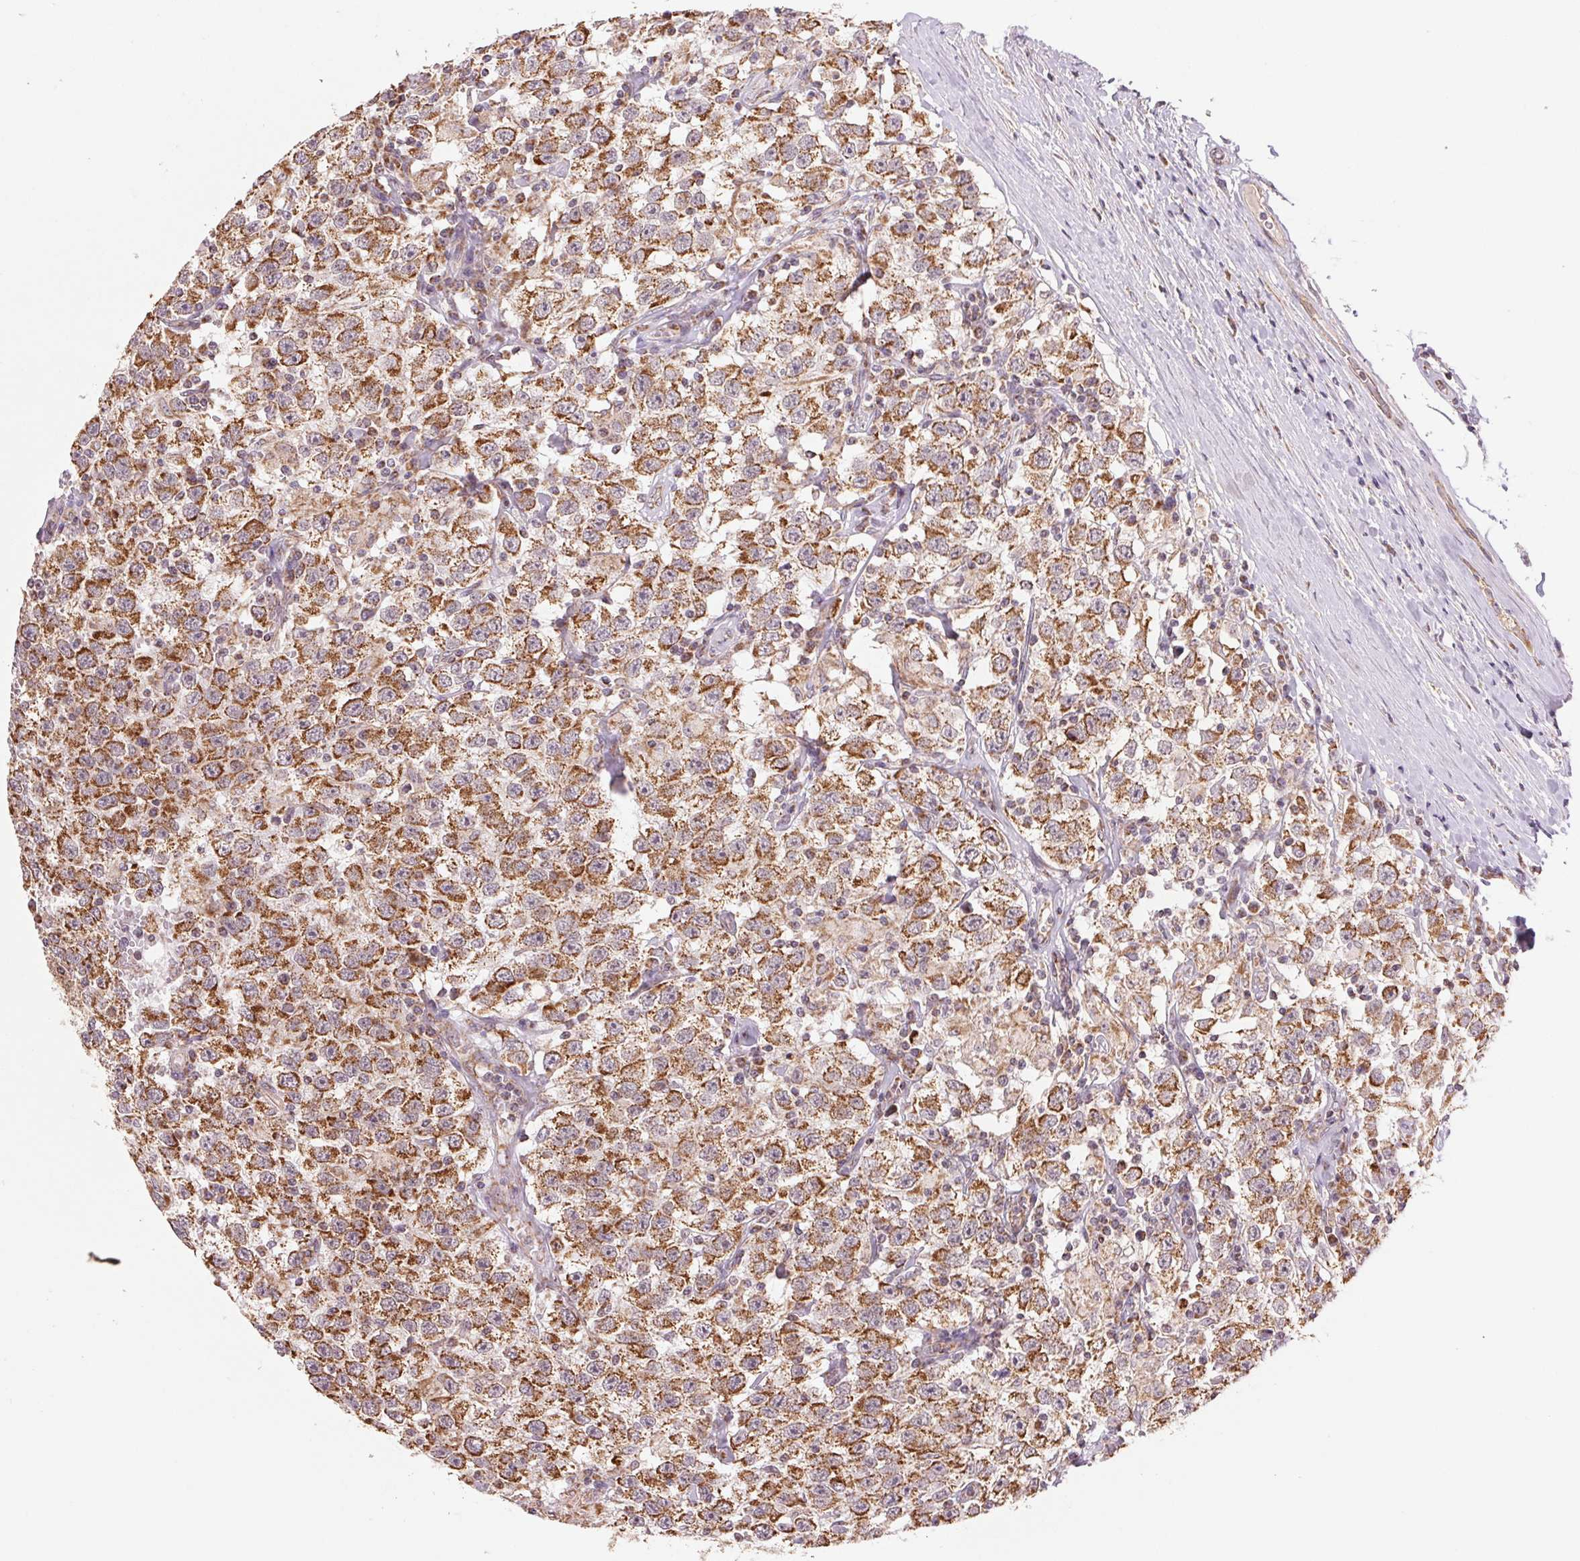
{"staining": {"intensity": "strong", "quantity": ">75%", "location": "cytoplasmic/membranous"}, "tissue": "testis cancer", "cell_type": "Tumor cells", "image_type": "cancer", "snomed": [{"axis": "morphology", "description": "Seminoma, NOS"}, {"axis": "topography", "description": "Testis"}], "caption": "IHC image of human testis cancer (seminoma) stained for a protein (brown), which shows high levels of strong cytoplasmic/membranous positivity in about >75% of tumor cells.", "gene": "MATCAP1", "patient": {"sex": "male", "age": 41}}